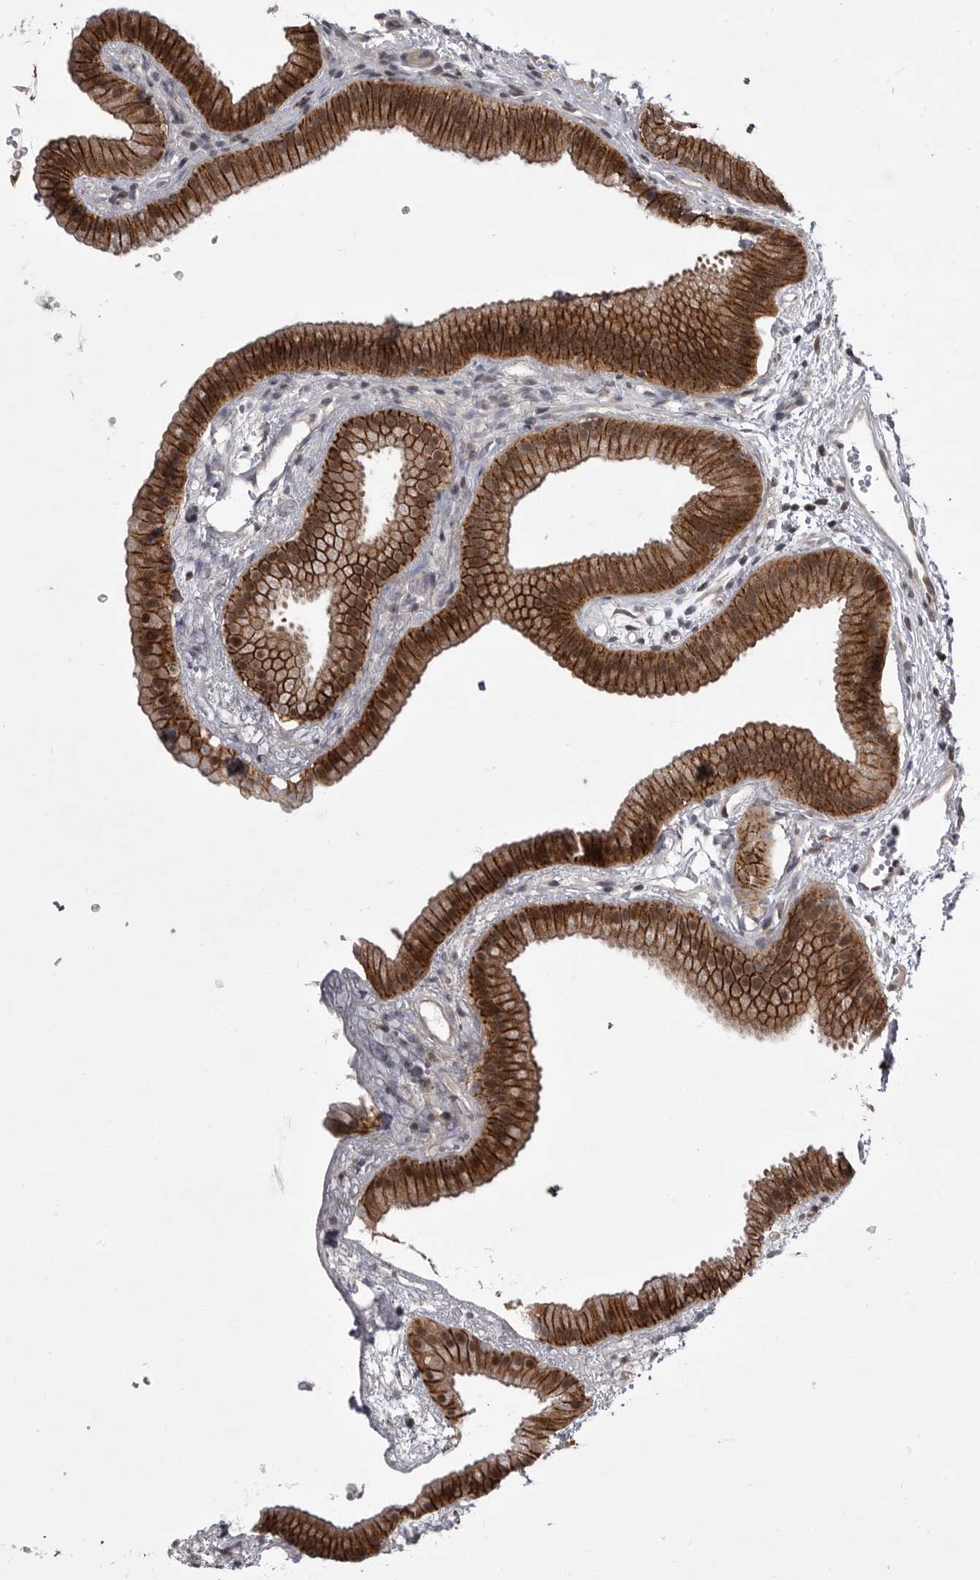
{"staining": {"intensity": "moderate", "quantity": ">75%", "location": "cytoplasmic/membranous,nuclear"}, "tissue": "gallbladder", "cell_type": "Glandular cells", "image_type": "normal", "snomed": [{"axis": "morphology", "description": "Normal tissue, NOS"}, {"axis": "topography", "description": "Gallbladder"}], "caption": "Protein staining of normal gallbladder displays moderate cytoplasmic/membranous,nuclear expression in approximately >75% of glandular cells.", "gene": "PRPF3", "patient": {"sex": "female", "age": 64}}